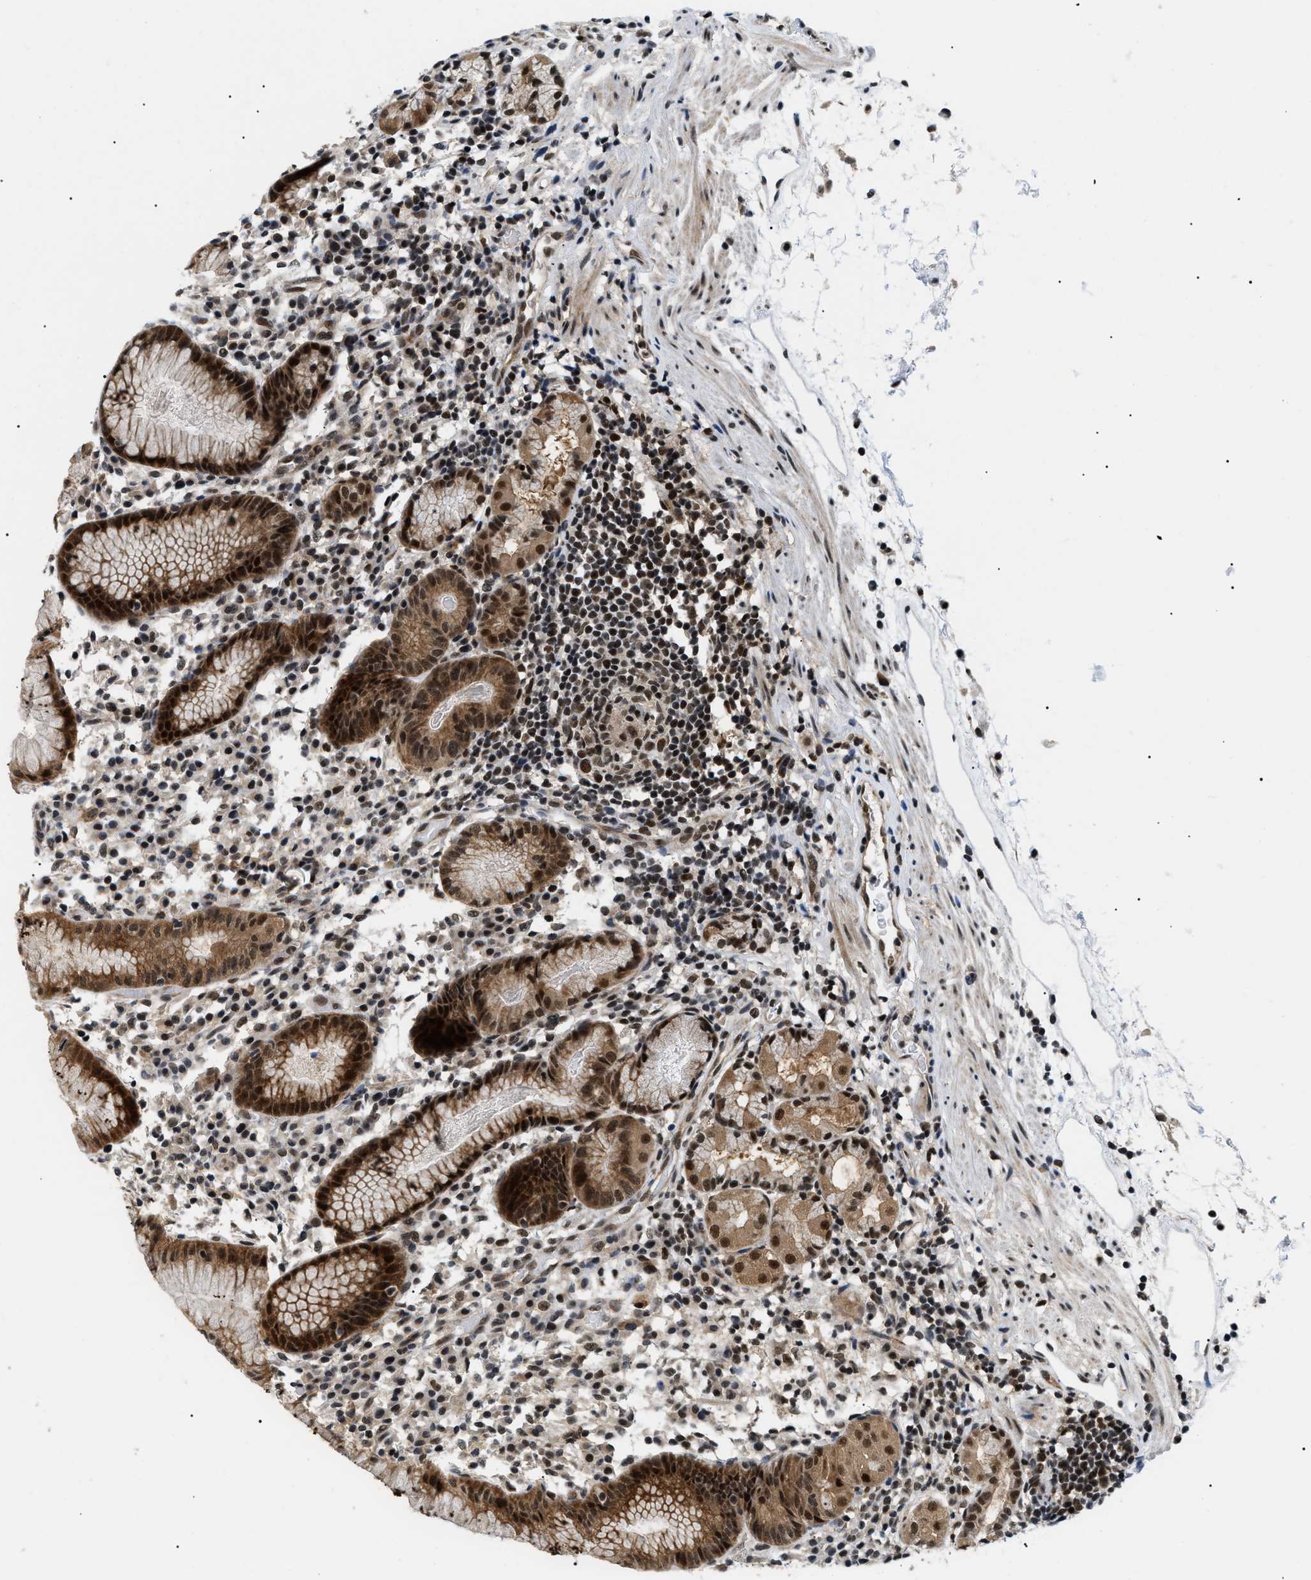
{"staining": {"intensity": "strong", "quantity": ">75%", "location": "cytoplasmic/membranous,nuclear"}, "tissue": "stomach", "cell_type": "Glandular cells", "image_type": "normal", "snomed": [{"axis": "morphology", "description": "Normal tissue, NOS"}, {"axis": "topography", "description": "Stomach"}, {"axis": "topography", "description": "Stomach, lower"}], "caption": "DAB immunohistochemical staining of unremarkable human stomach exhibits strong cytoplasmic/membranous,nuclear protein staining in about >75% of glandular cells. (IHC, brightfield microscopy, high magnification).", "gene": "RBM15", "patient": {"sex": "female", "age": 75}}